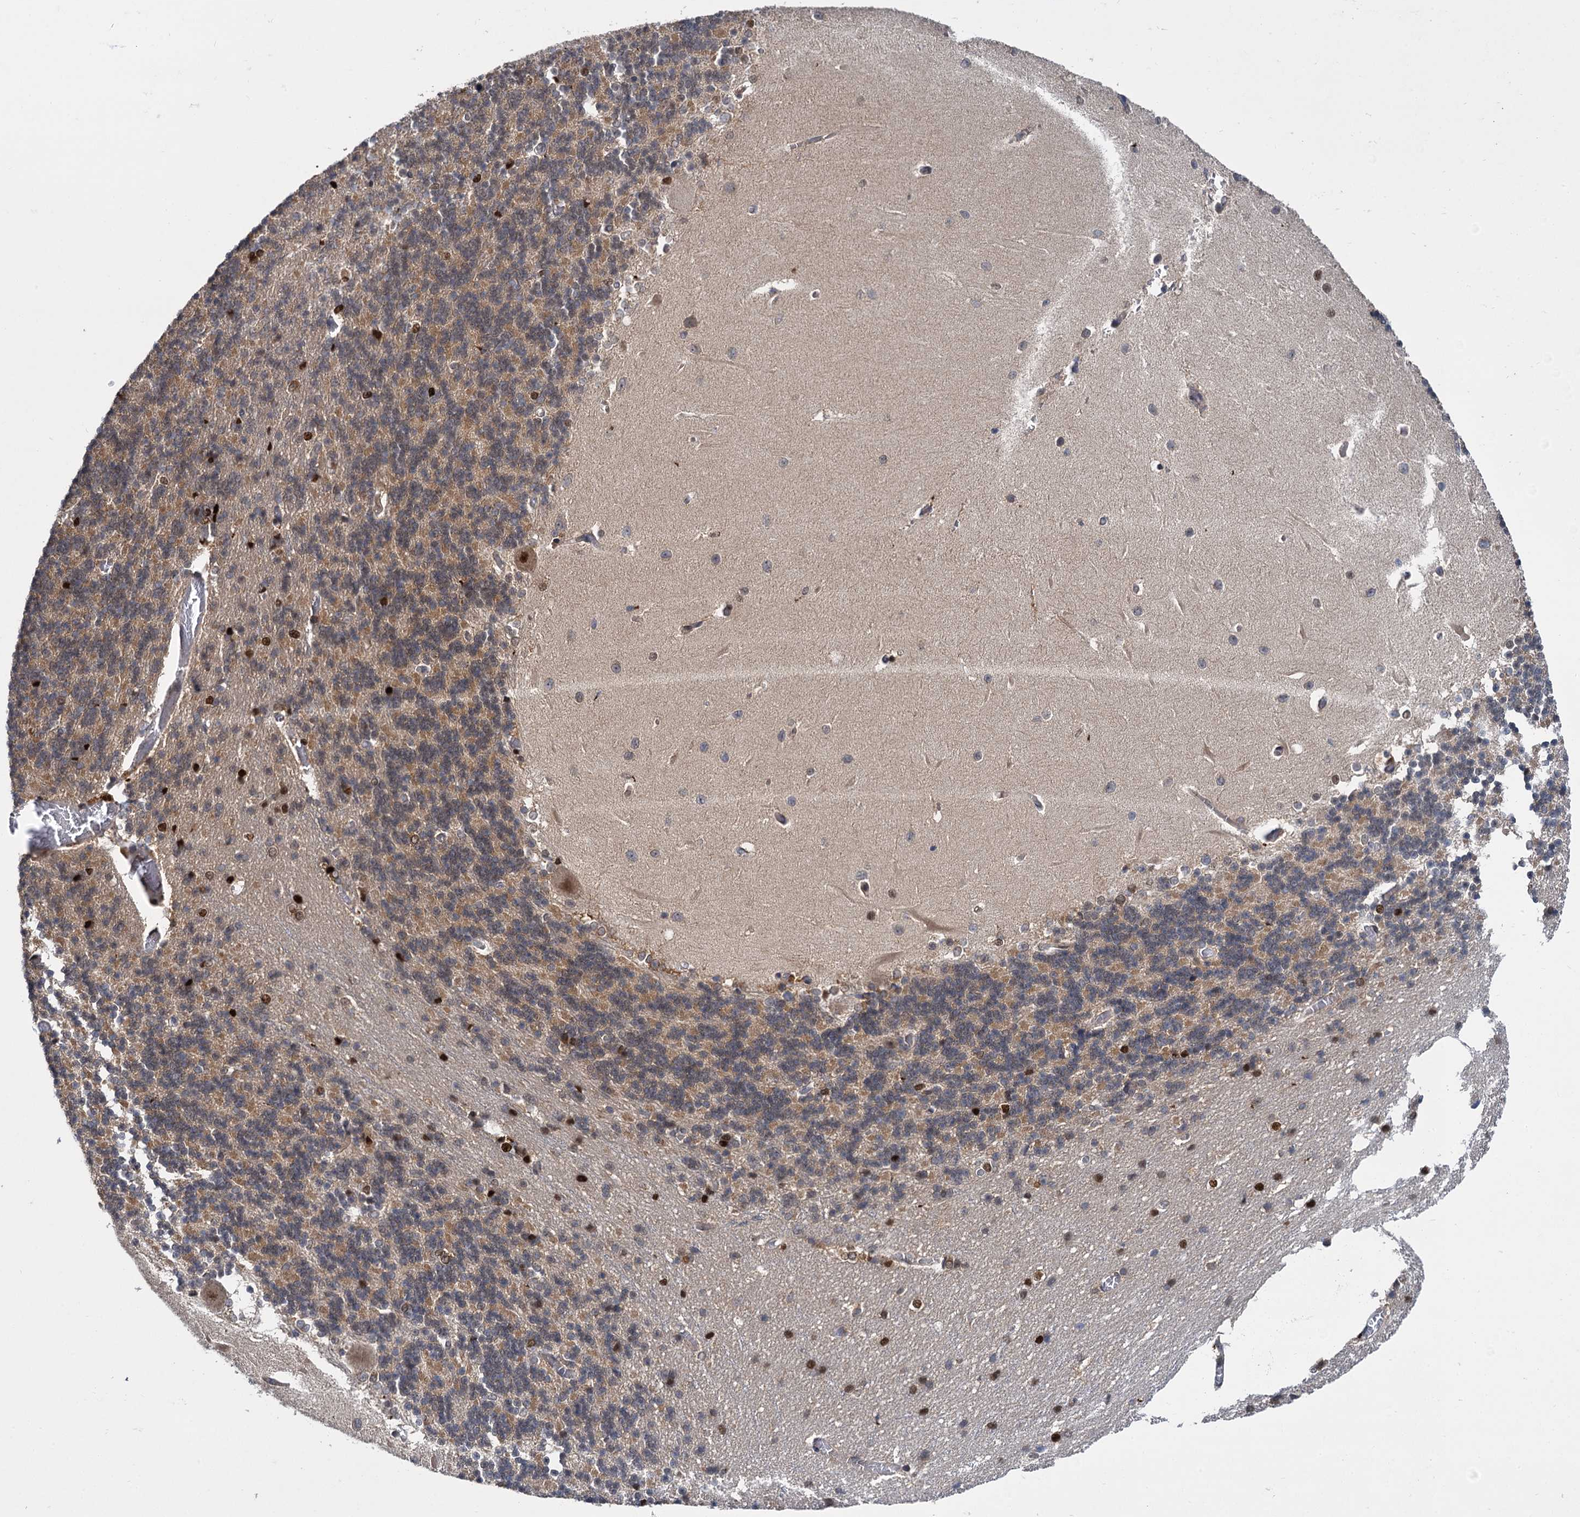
{"staining": {"intensity": "moderate", "quantity": "25%-75%", "location": "cytoplasmic/membranous"}, "tissue": "cerebellum", "cell_type": "Cells in granular layer", "image_type": "normal", "snomed": [{"axis": "morphology", "description": "Normal tissue, NOS"}, {"axis": "topography", "description": "Cerebellum"}], "caption": "A histopathology image of cerebellum stained for a protein reveals moderate cytoplasmic/membranous brown staining in cells in granular layer. (DAB IHC with brightfield microscopy, high magnification).", "gene": "GAL3ST4", "patient": {"sex": "male", "age": 37}}